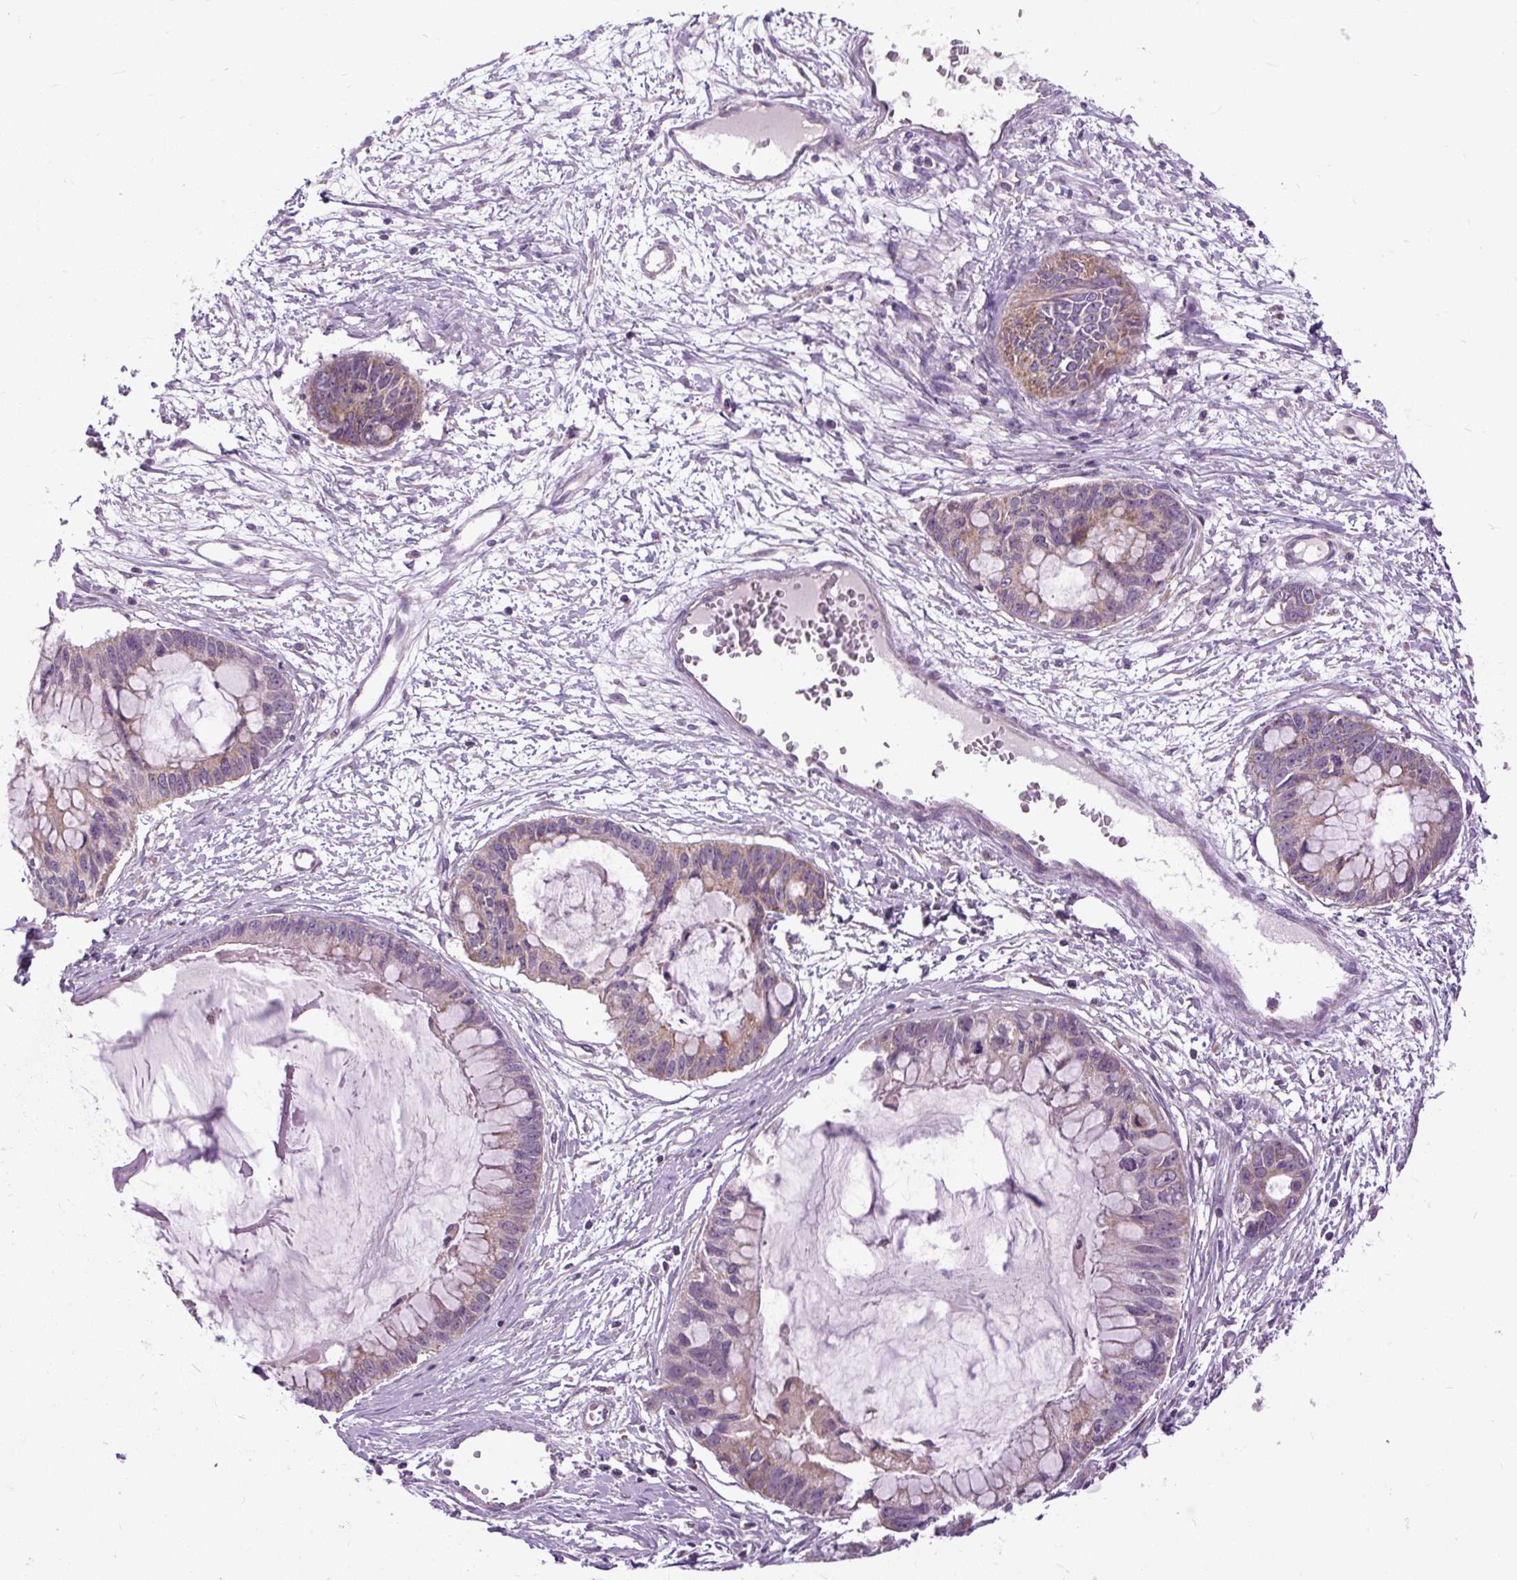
{"staining": {"intensity": "weak", "quantity": "25%-75%", "location": "cytoplasmic/membranous"}, "tissue": "ovarian cancer", "cell_type": "Tumor cells", "image_type": "cancer", "snomed": [{"axis": "morphology", "description": "Cystadenocarcinoma, mucinous, NOS"}, {"axis": "topography", "description": "Ovary"}], "caption": "This histopathology image displays immunohistochemistry (IHC) staining of ovarian cancer, with low weak cytoplasmic/membranous staining in about 25%-75% of tumor cells.", "gene": "TM2D3", "patient": {"sex": "female", "age": 63}}